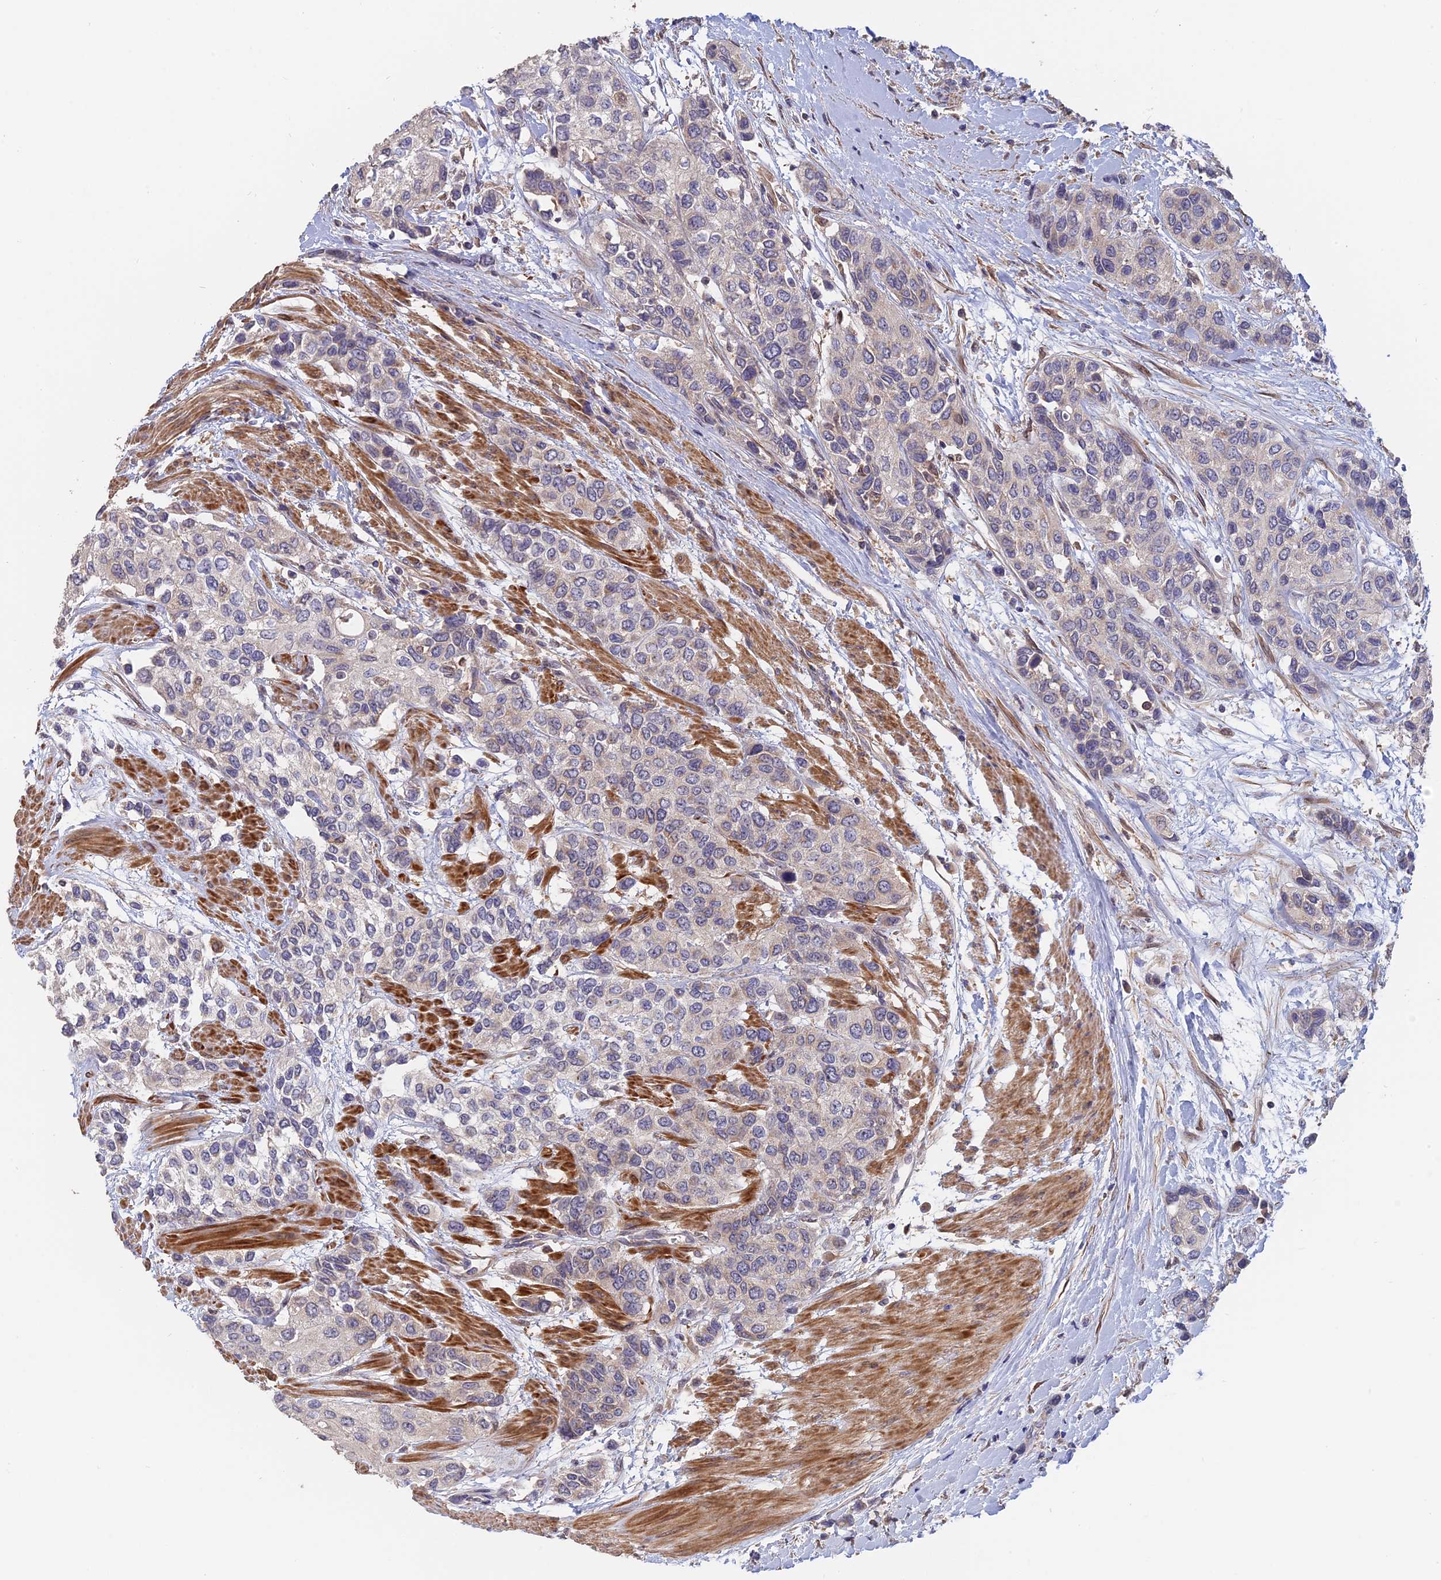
{"staining": {"intensity": "negative", "quantity": "none", "location": "none"}, "tissue": "urothelial cancer", "cell_type": "Tumor cells", "image_type": "cancer", "snomed": [{"axis": "morphology", "description": "Normal tissue, NOS"}, {"axis": "morphology", "description": "Urothelial carcinoma, High grade"}, {"axis": "topography", "description": "Vascular tissue"}, {"axis": "topography", "description": "Urinary bladder"}], "caption": "This is an immunohistochemistry image of high-grade urothelial carcinoma. There is no positivity in tumor cells.", "gene": "SAC3D1", "patient": {"sex": "female", "age": 56}}